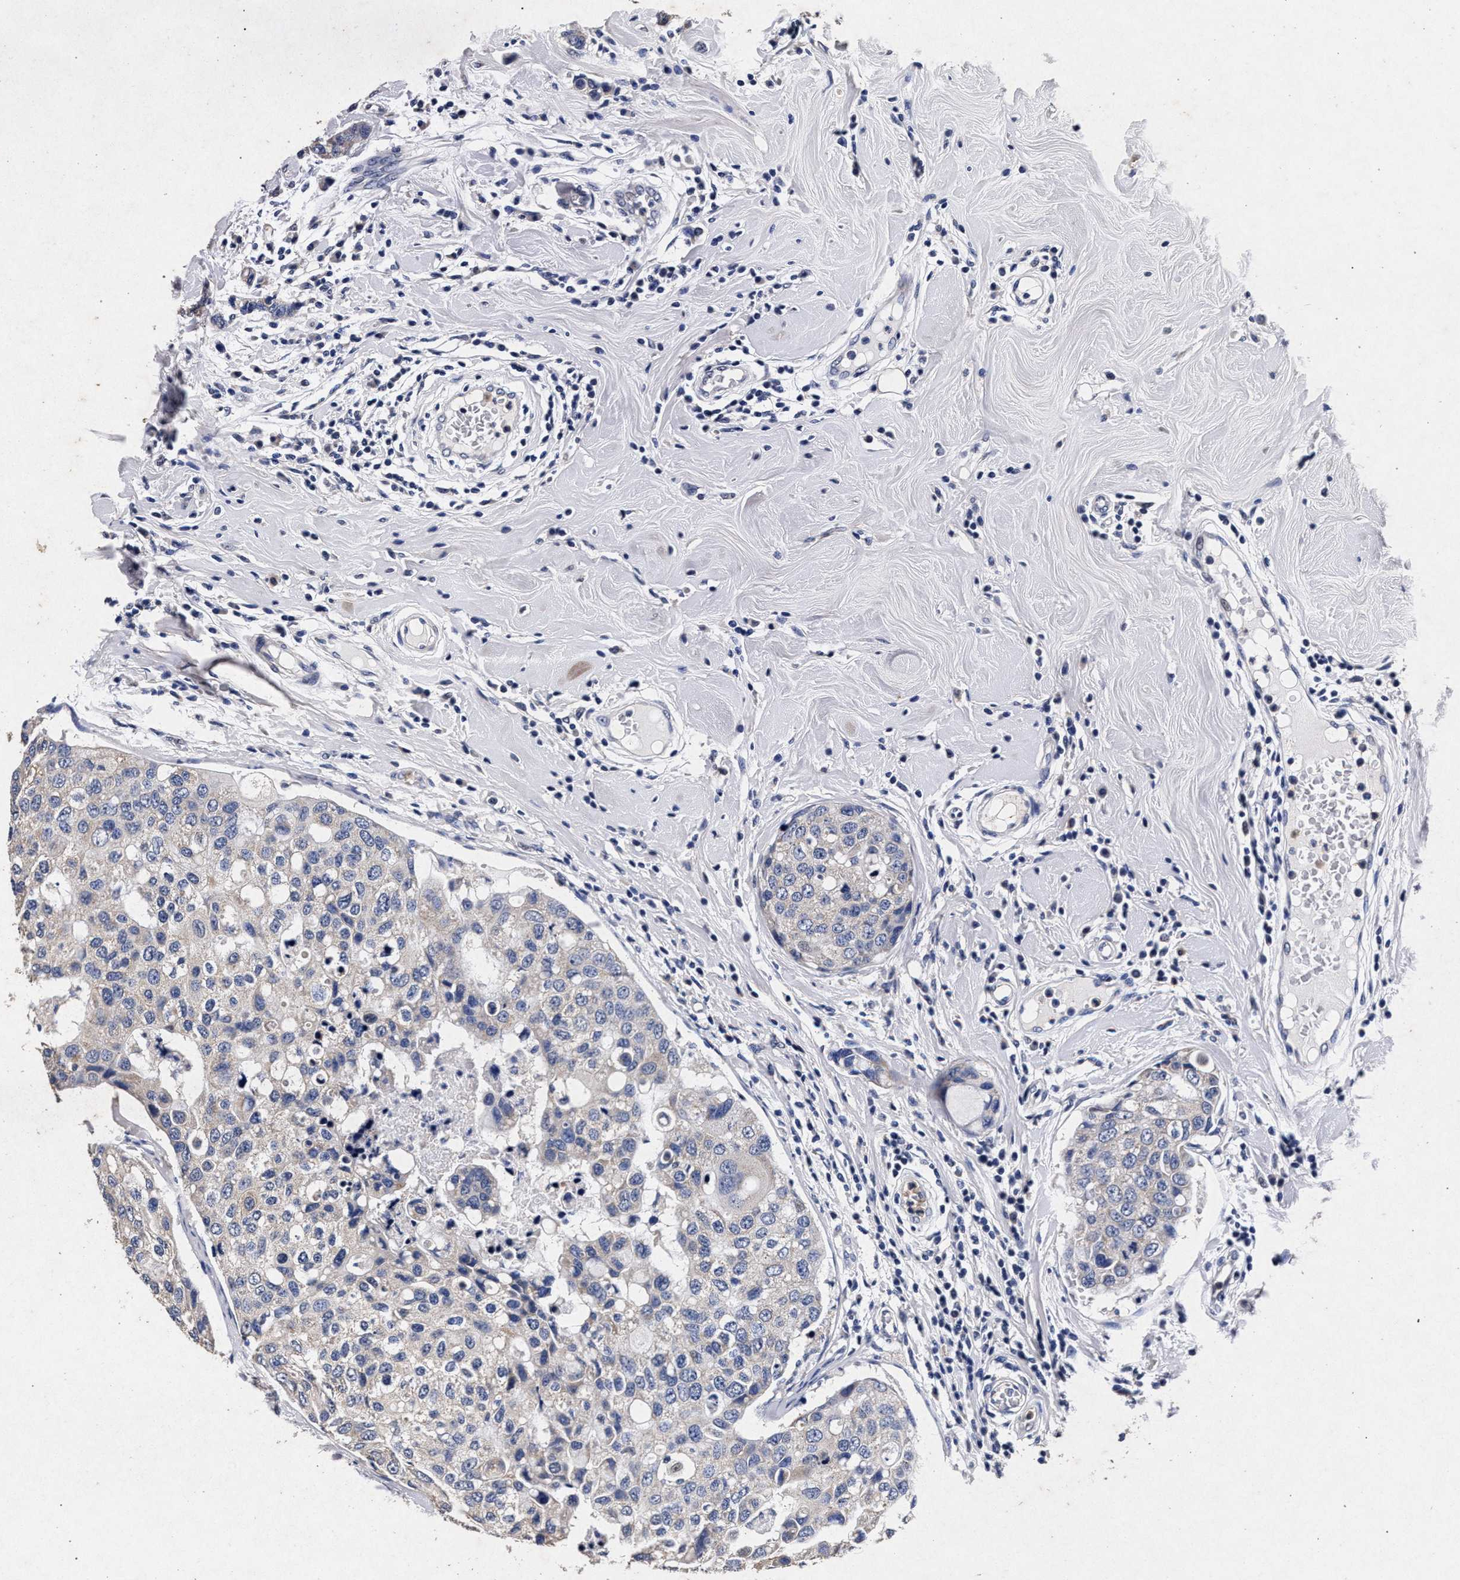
{"staining": {"intensity": "negative", "quantity": "none", "location": "none"}, "tissue": "breast cancer", "cell_type": "Tumor cells", "image_type": "cancer", "snomed": [{"axis": "morphology", "description": "Duct carcinoma"}, {"axis": "topography", "description": "Breast"}], "caption": "Intraductal carcinoma (breast) stained for a protein using IHC displays no positivity tumor cells.", "gene": "ATP1A2", "patient": {"sex": "female", "age": 27}}